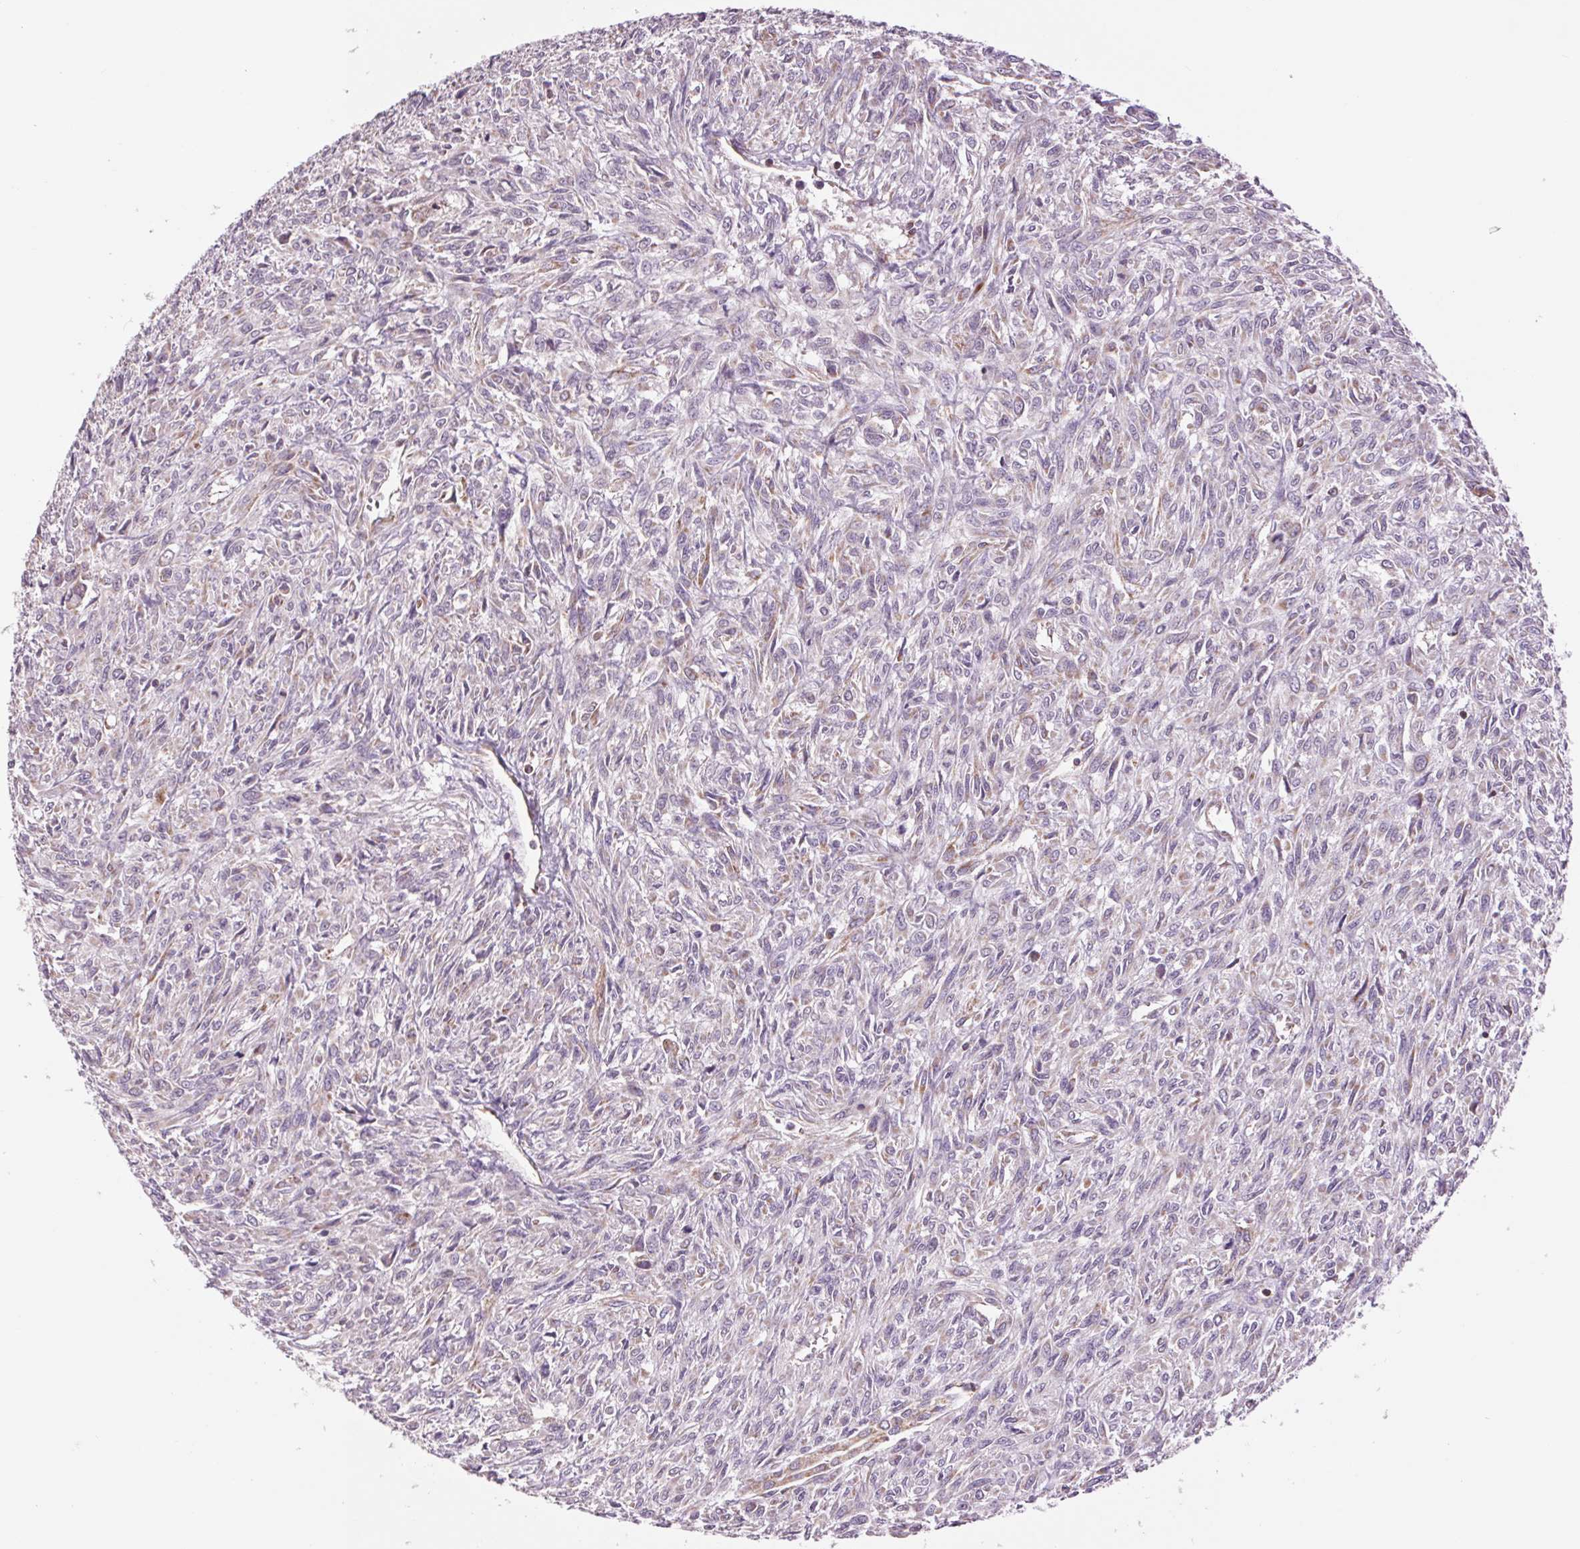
{"staining": {"intensity": "weak", "quantity": "<25%", "location": "cytoplasmic/membranous"}, "tissue": "renal cancer", "cell_type": "Tumor cells", "image_type": "cancer", "snomed": [{"axis": "morphology", "description": "Adenocarcinoma, NOS"}, {"axis": "topography", "description": "Kidney"}], "caption": "Immunohistochemical staining of renal cancer (adenocarcinoma) demonstrates no significant staining in tumor cells. (Stains: DAB IHC with hematoxylin counter stain, Microscopy: brightfield microscopy at high magnification).", "gene": "COX6A1", "patient": {"sex": "male", "age": 58}}